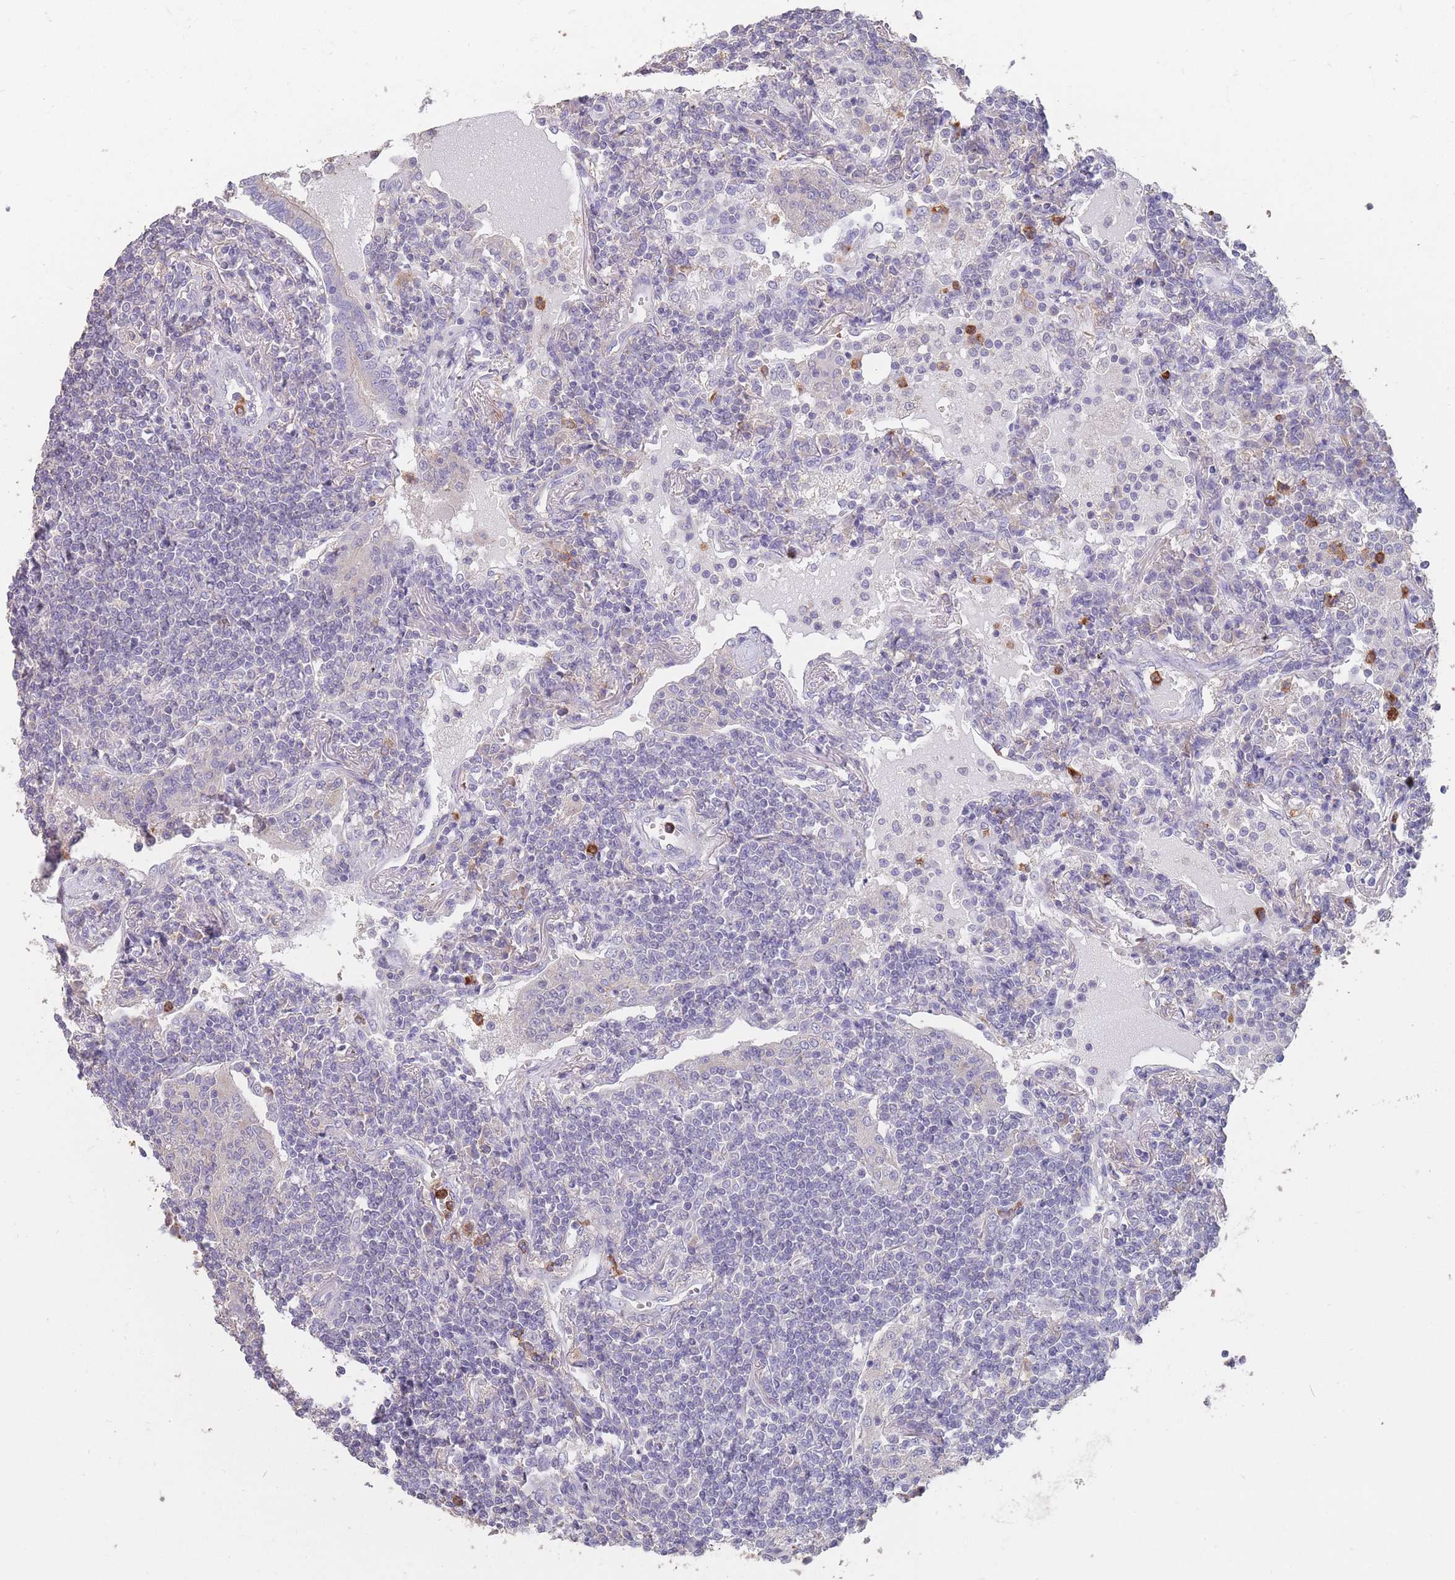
{"staining": {"intensity": "negative", "quantity": "none", "location": "none"}, "tissue": "lymphoma", "cell_type": "Tumor cells", "image_type": "cancer", "snomed": [{"axis": "morphology", "description": "Malignant lymphoma, non-Hodgkin's type, Low grade"}, {"axis": "topography", "description": "Lymph node"}], "caption": "The immunohistochemistry (IHC) image has no significant positivity in tumor cells of malignant lymphoma, non-Hodgkin's type (low-grade) tissue. (DAB (3,3'-diaminobenzidine) IHC with hematoxylin counter stain).", "gene": "CLEC12A", "patient": {"sex": "female", "age": 67}}